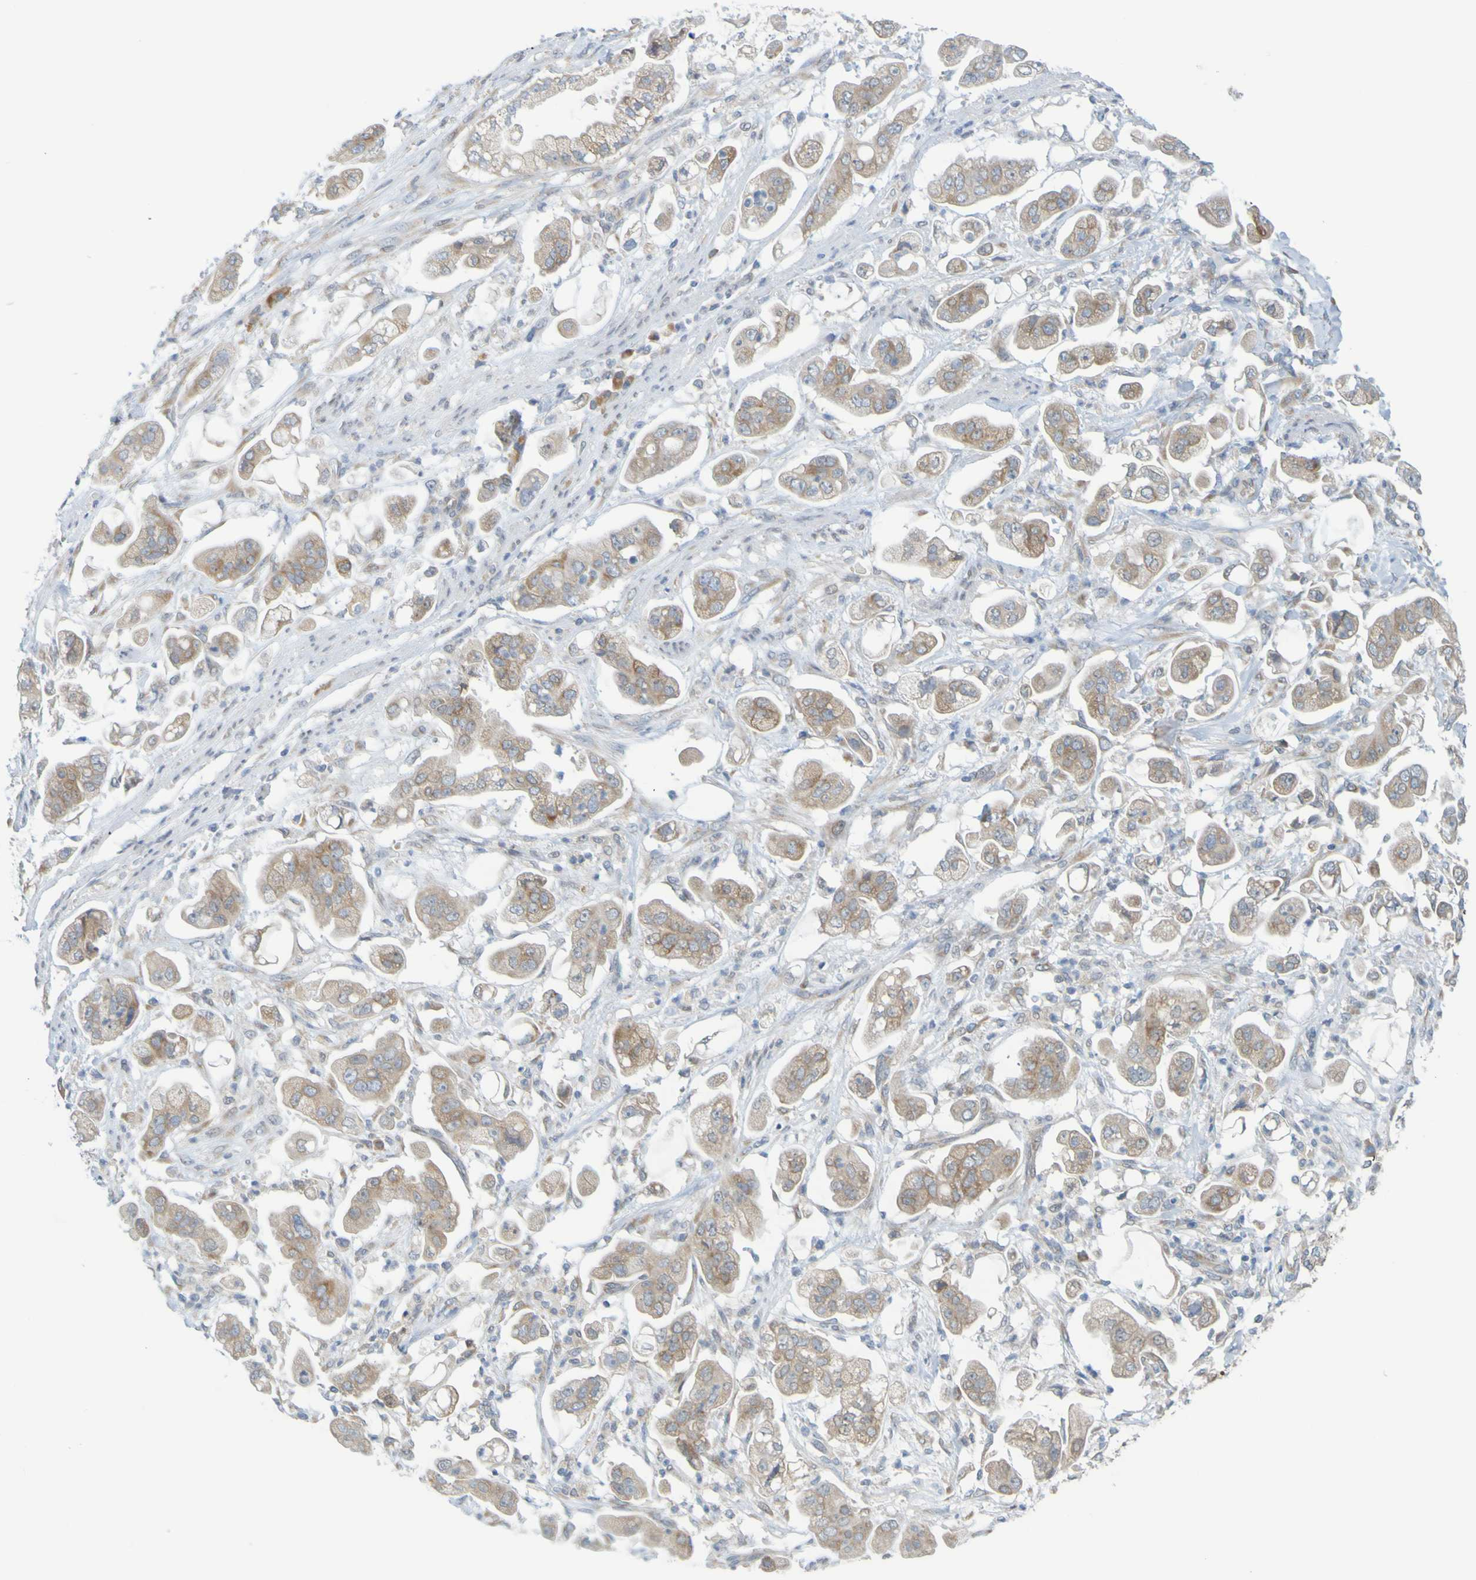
{"staining": {"intensity": "moderate", "quantity": ">75%", "location": "cytoplasmic/membranous"}, "tissue": "stomach cancer", "cell_type": "Tumor cells", "image_type": "cancer", "snomed": [{"axis": "morphology", "description": "Adenocarcinoma, NOS"}, {"axis": "topography", "description": "Stomach"}], "caption": "Protein staining of adenocarcinoma (stomach) tissue displays moderate cytoplasmic/membranous expression in approximately >75% of tumor cells. The staining was performed using DAB to visualize the protein expression in brown, while the nuclei were stained in blue with hematoxylin (Magnification: 20x).", "gene": "MOGS", "patient": {"sex": "male", "age": 62}}